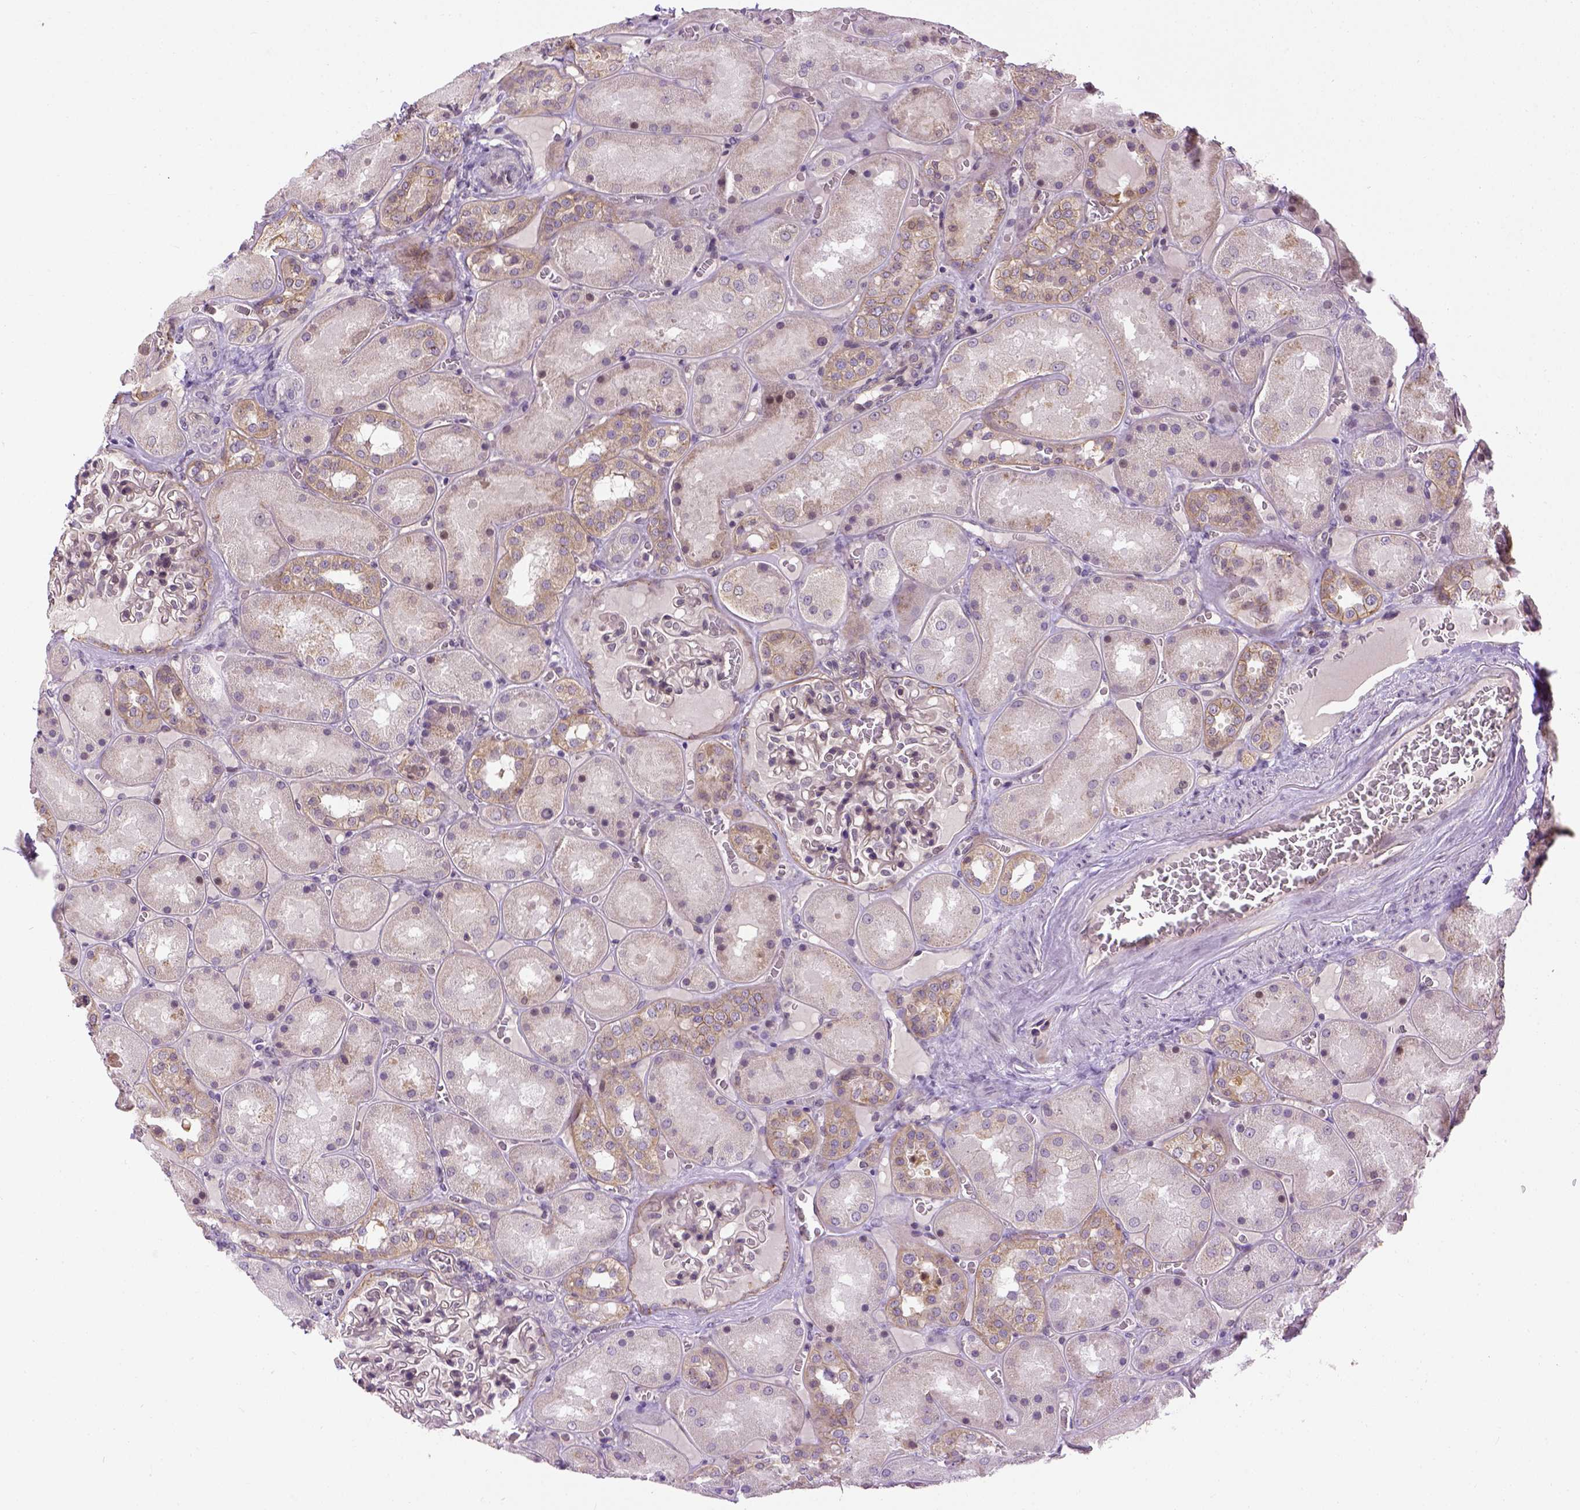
{"staining": {"intensity": "weak", "quantity": "<25%", "location": "cytoplasmic/membranous"}, "tissue": "kidney", "cell_type": "Cells in glomeruli", "image_type": "normal", "snomed": [{"axis": "morphology", "description": "Normal tissue, NOS"}, {"axis": "topography", "description": "Kidney"}], "caption": "High power microscopy photomicrograph of an immunohistochemistry (IHC) photomicrograph of normal kidney, revealing no significant expression in cells in glomeruli. (DAB immunohistochemistry (IHC) with hematoxylin counter stain).", "gene": "KAZN", "patient": {"sex": "male", "age": 73}}